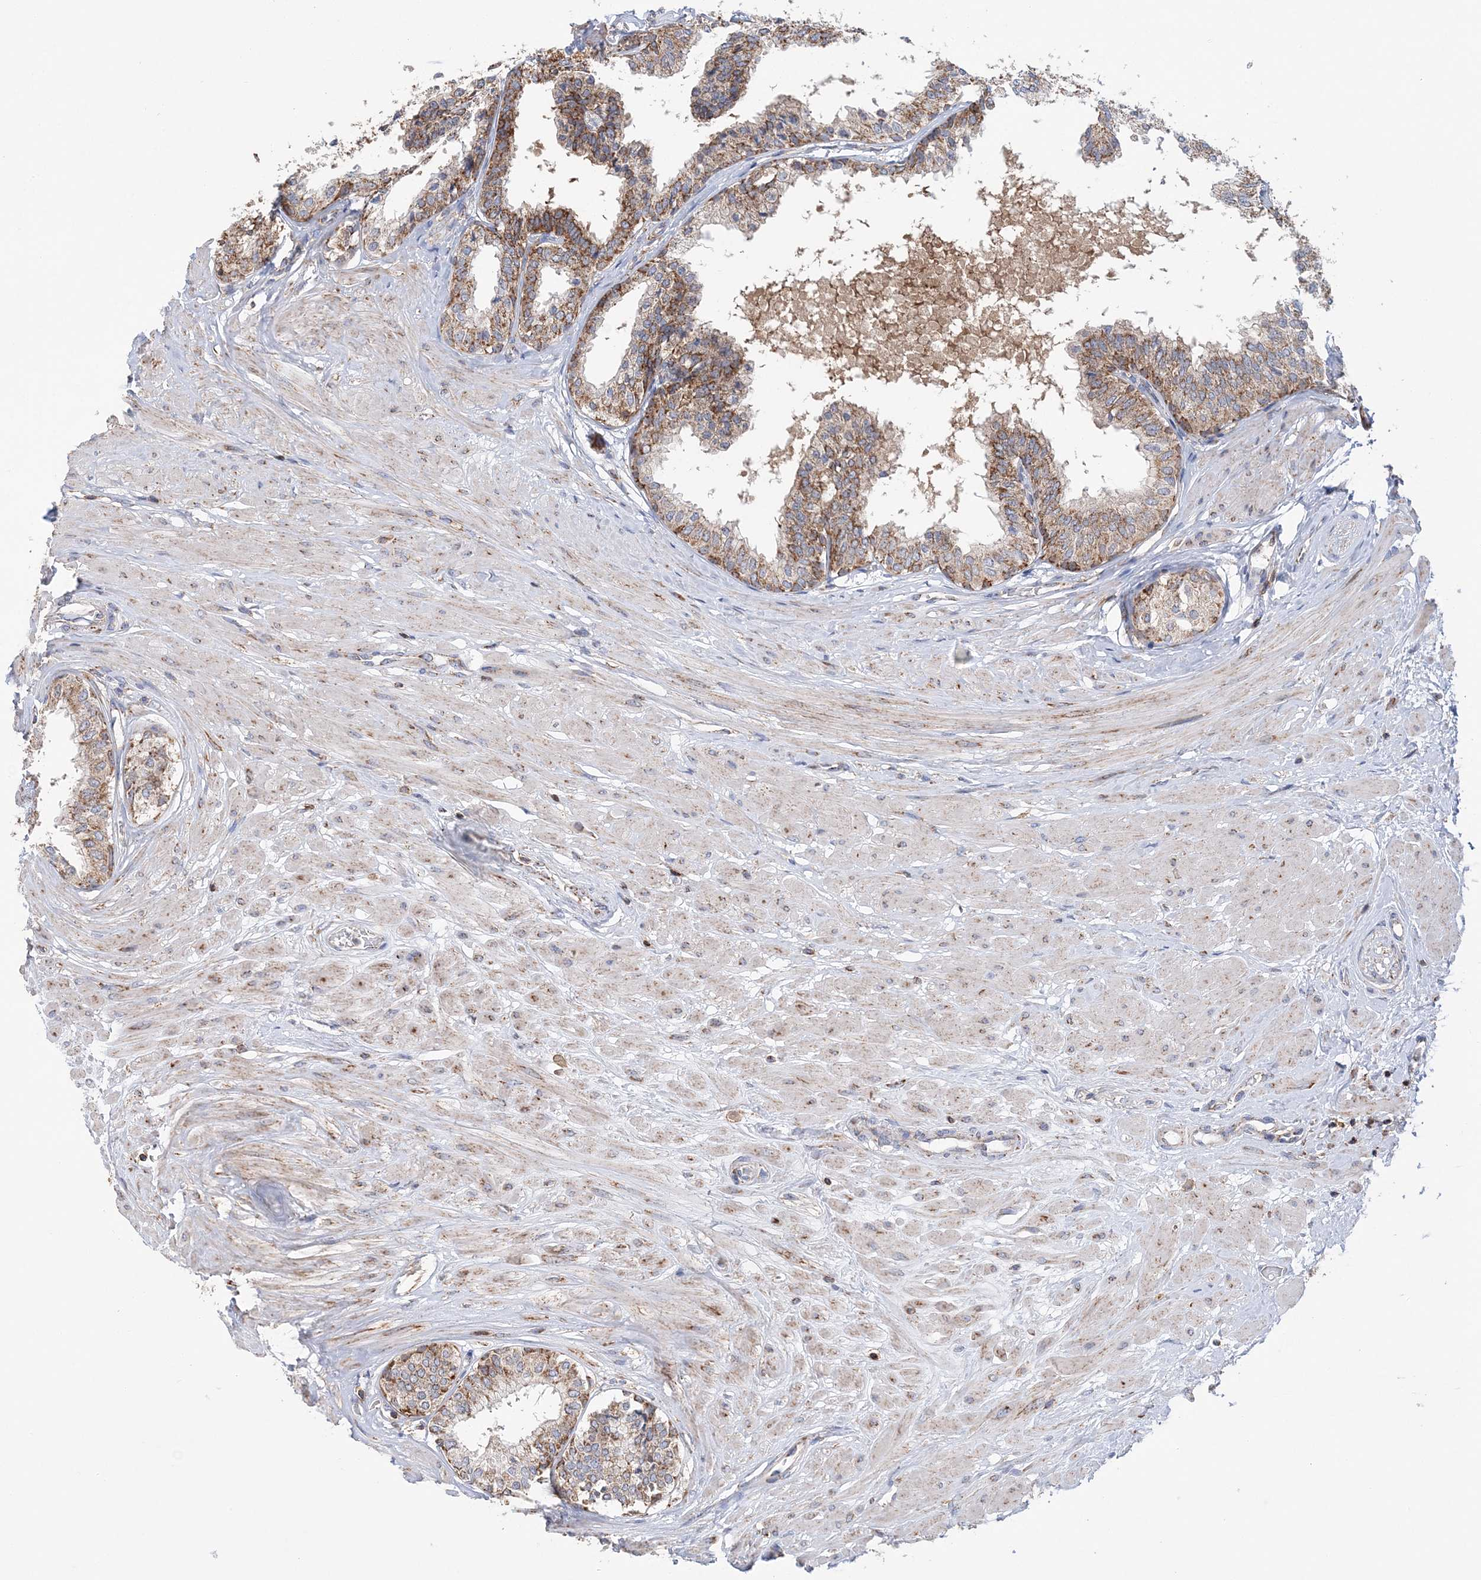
{"staining": {"intensity": "moderate", "quantity": "25%-75%", "location": "cytoplasmic/membranous"}, "tissue": "prostate", "cell_type": "Glandular cells", "image_type": "normal", "snomed": [{"axis": "morphology", "description": "Normal tissue, NOS"}, {"axis": "topography", "description": "Prostate"}], "caption": "This micrograph displays immunohistochemistry (IHC) staining of benign prostate, with medium moderate cytoplasmic/membranous expression in approximately 25%-75% of glandular cells.", "gene": "TTC32", "patient": {"sex": "male", "age": 48}}